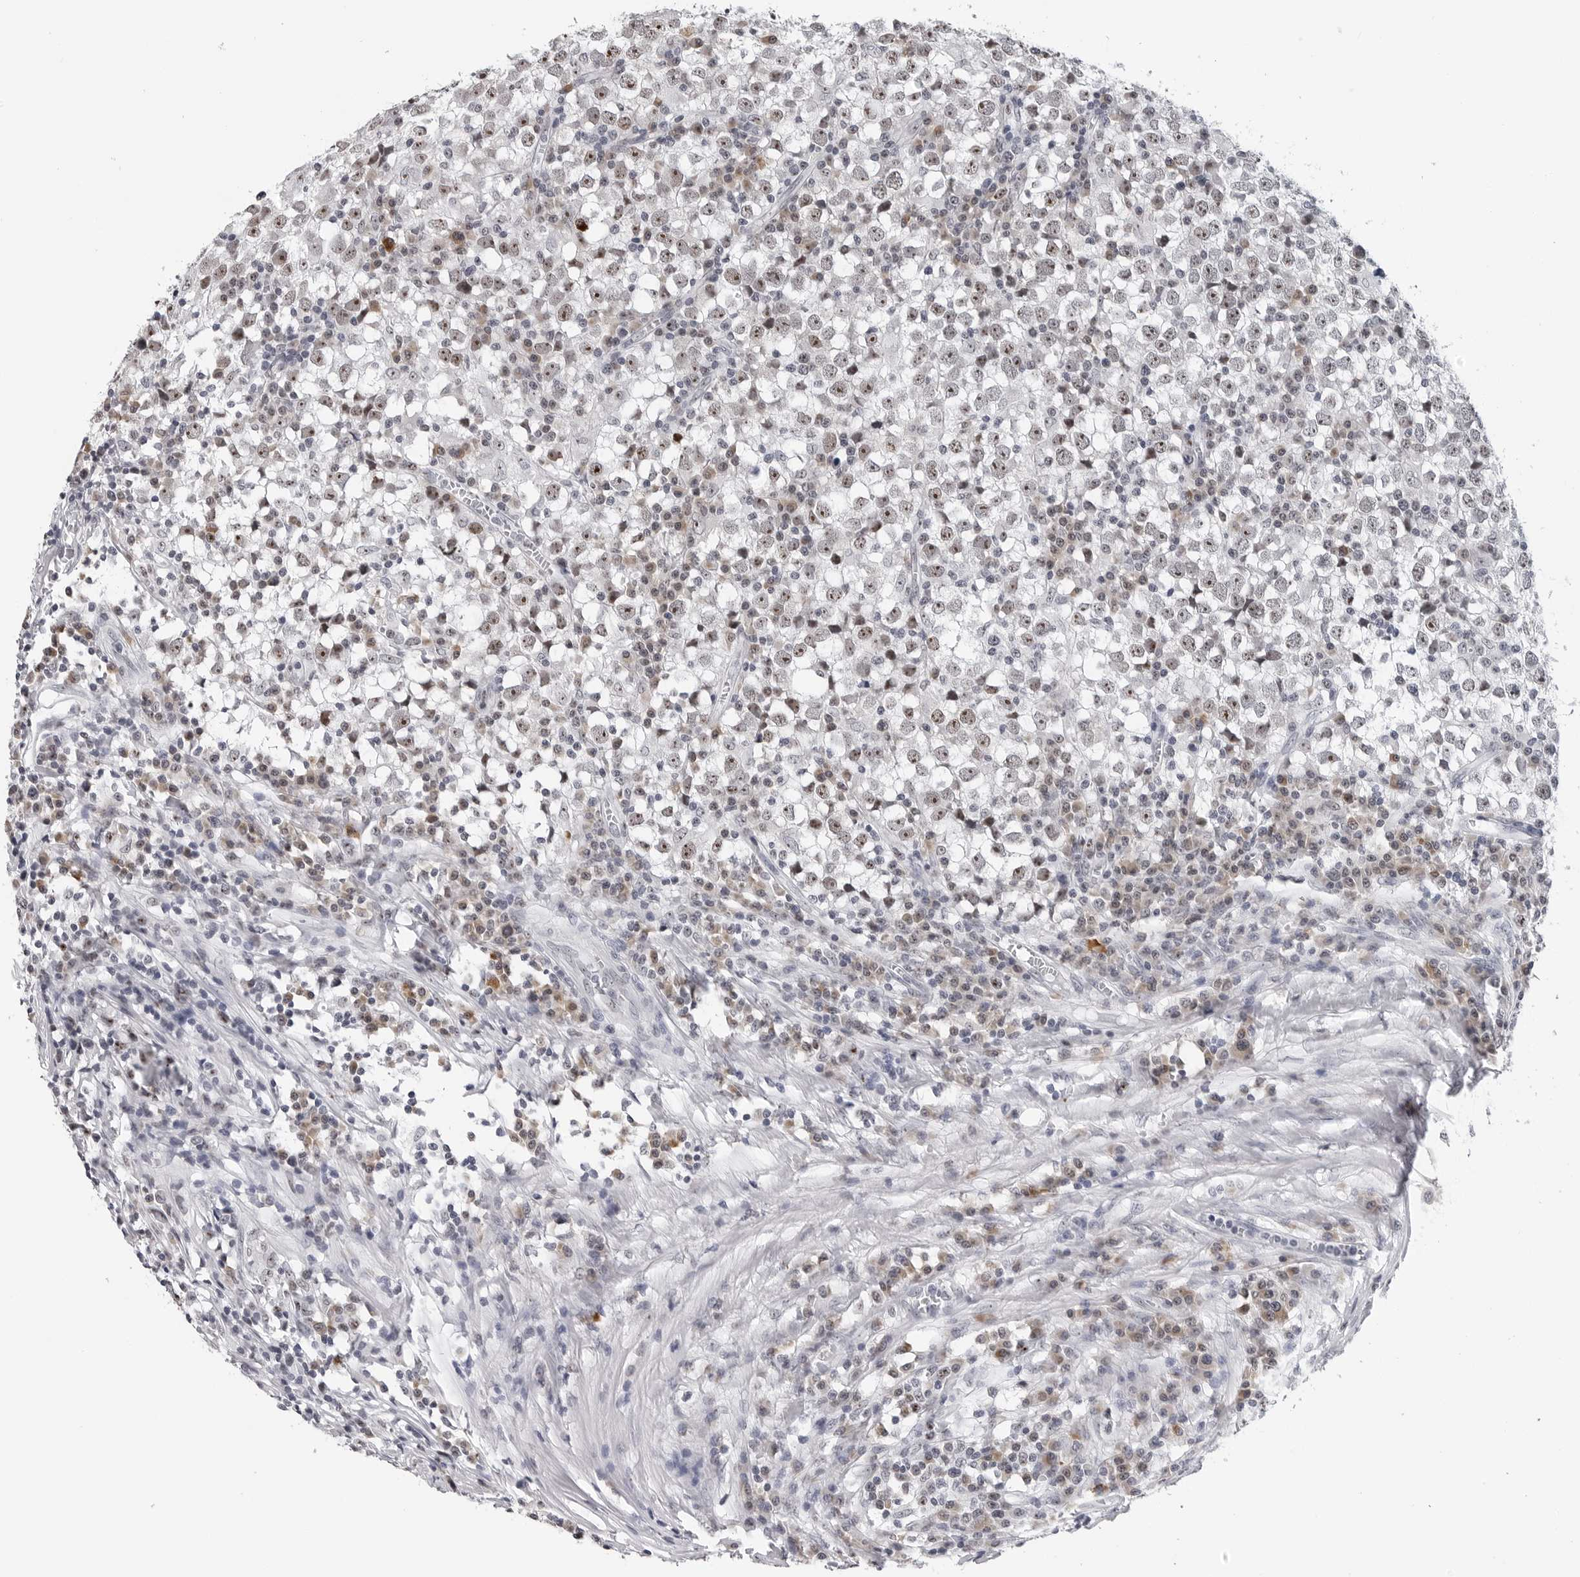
{"staining": {"intensity": "moderate", "quantity": ">75%", "location": "nuclear"}, "tissue": "testis cancer", "cell_type": "Tumor cells", "image_type": "cancer", "snomed": [{"axis": "morphology", "description": "Seminoma, NOS"}, {"axis": "topography", "description": "Testis"}], "caption": "IHC micrograph of neoplastic tissue: testis seminoma stained using immunohistochemistry (IHC) displays medium levels of moderate protein expression localized specifically in the nuclear of tumor cells, appearing as a nuclear brown color.", "gene": "GNL2", "patient": {"sex": "male", "age": 65}}